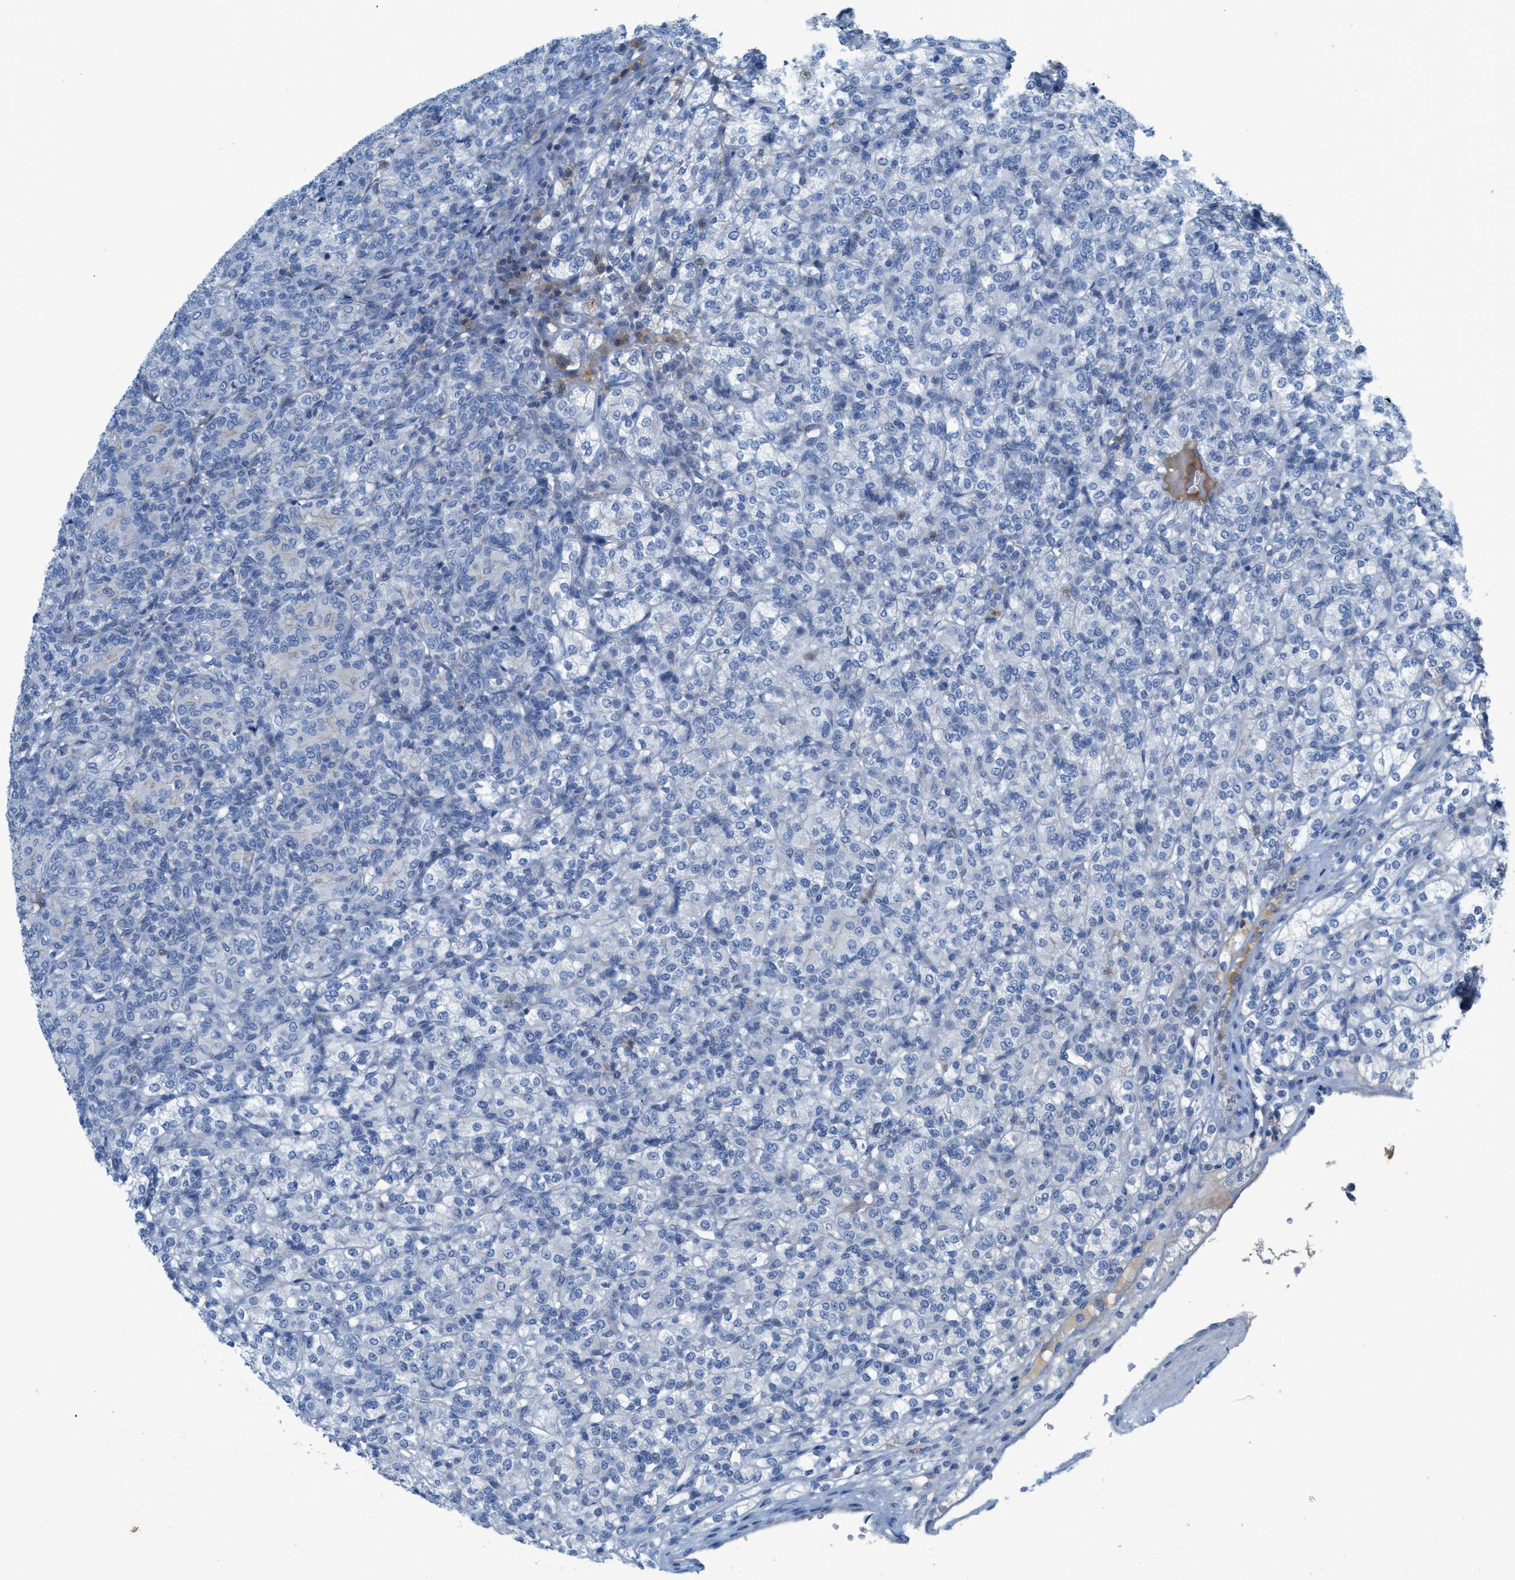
{"staining": {"intensity": "negative", "quantity": "none", "location": "none"}, "tissue": "renal cancer", "cell_type": "Tumor cells", "image_type": "cancer", "snomed": [{"axis": "morphology", "description": "Adenocarcinoma, NOS"}, {"axis": "topography", "description": "Kidney"}], "caption": "Immunohistochemical staining of human renal adenocarcinoma demonstrates no significant staining in tumor cells.", "gene": "CRB3", "patient": {"sex": "male", "age": 77}}